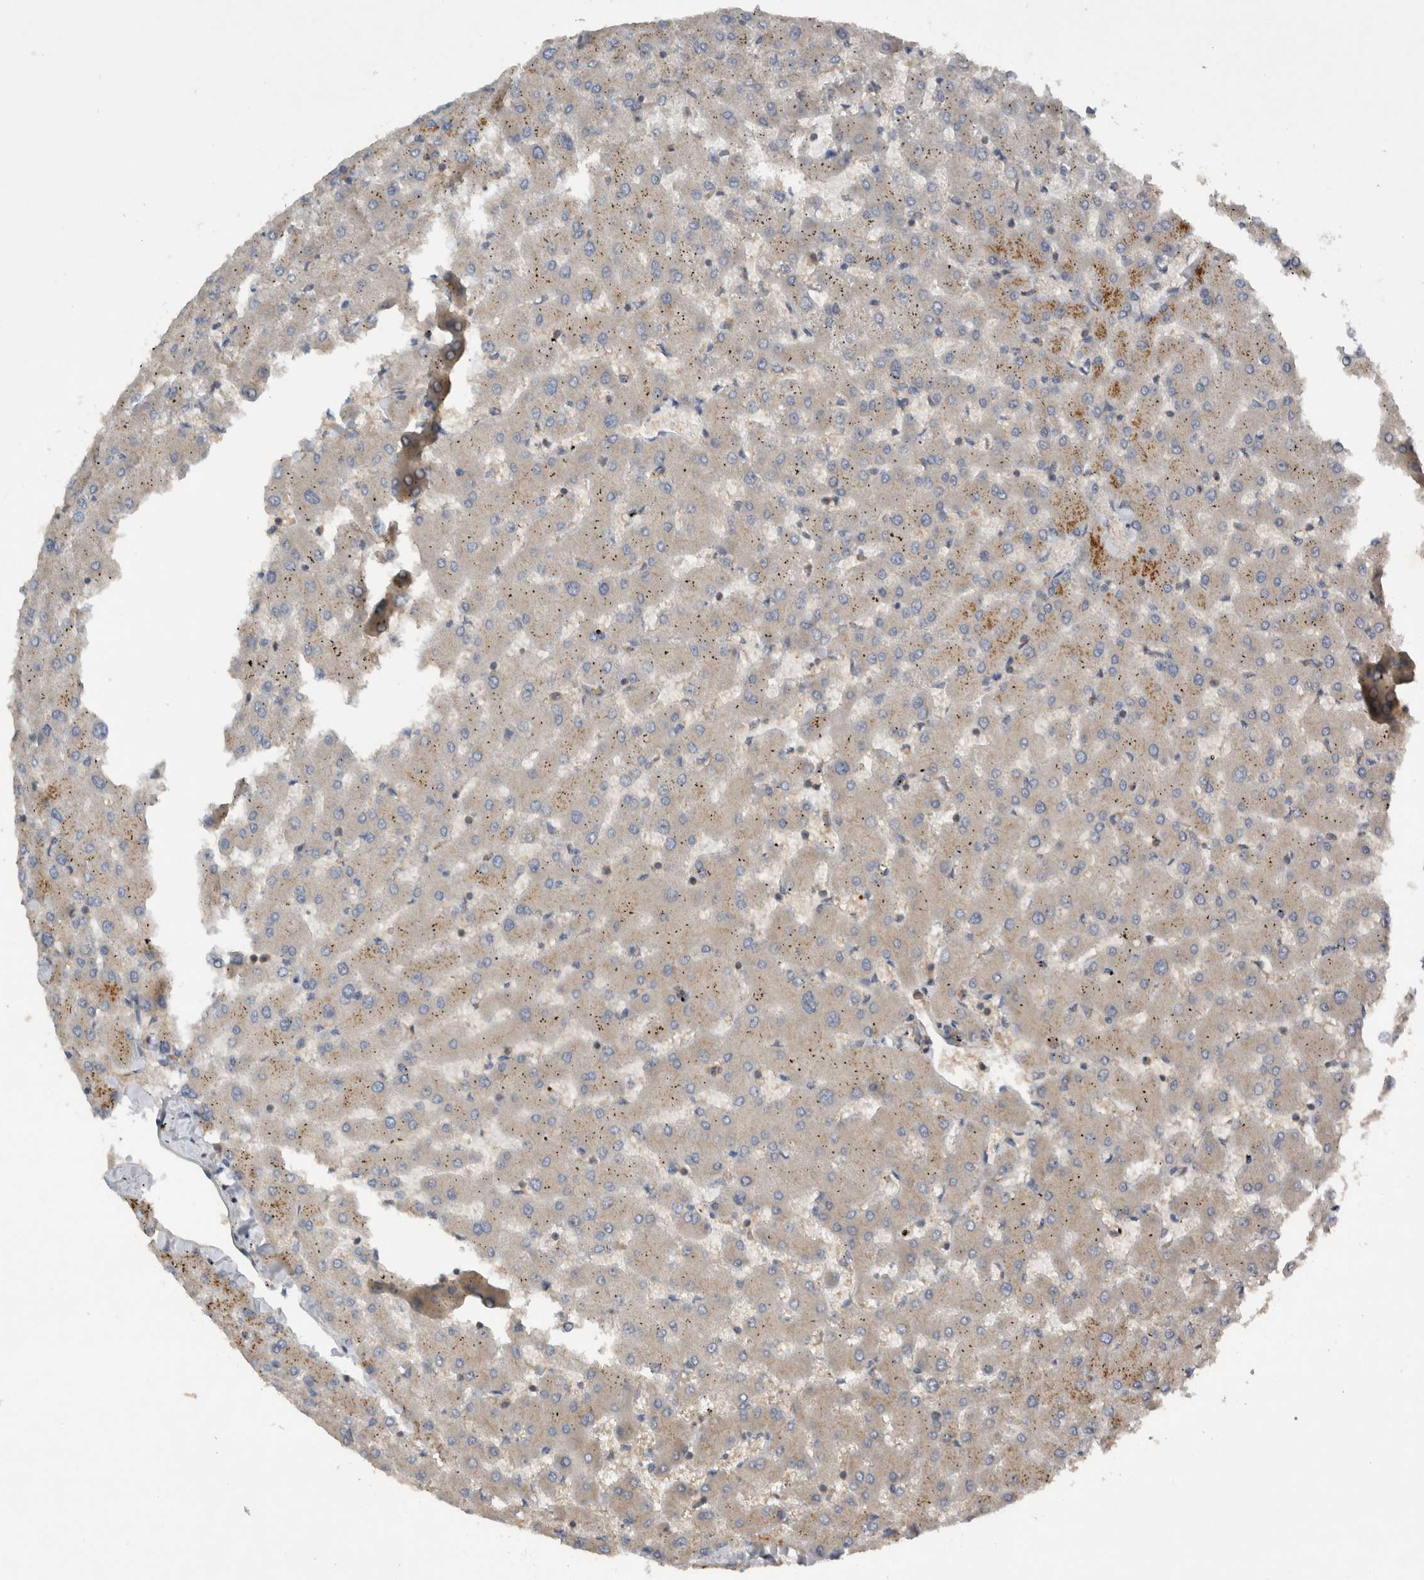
{"staining": {"intensity": "moderate", "quantity": ">75%", "location": "cytoplasmic/membranous"}, "tissue": "liver", "cell_type": "Cholangiocytes", "image_type": "normal", "snomed": [{"axis": "morphology", "description": "Normal tissue, NOS"}, {"axis": "topography", "description": "Liver"}], "caption": "Protein staining of normal liver reveals moderate cytoplasmic/membranous staining in approximately >75% of cholangiocytes. Immunohistochemistry stains the protein in brown and the nuclei are stained blue.", "gene": "SCARA5", "patient": {"sex": "female", "age": 63}}